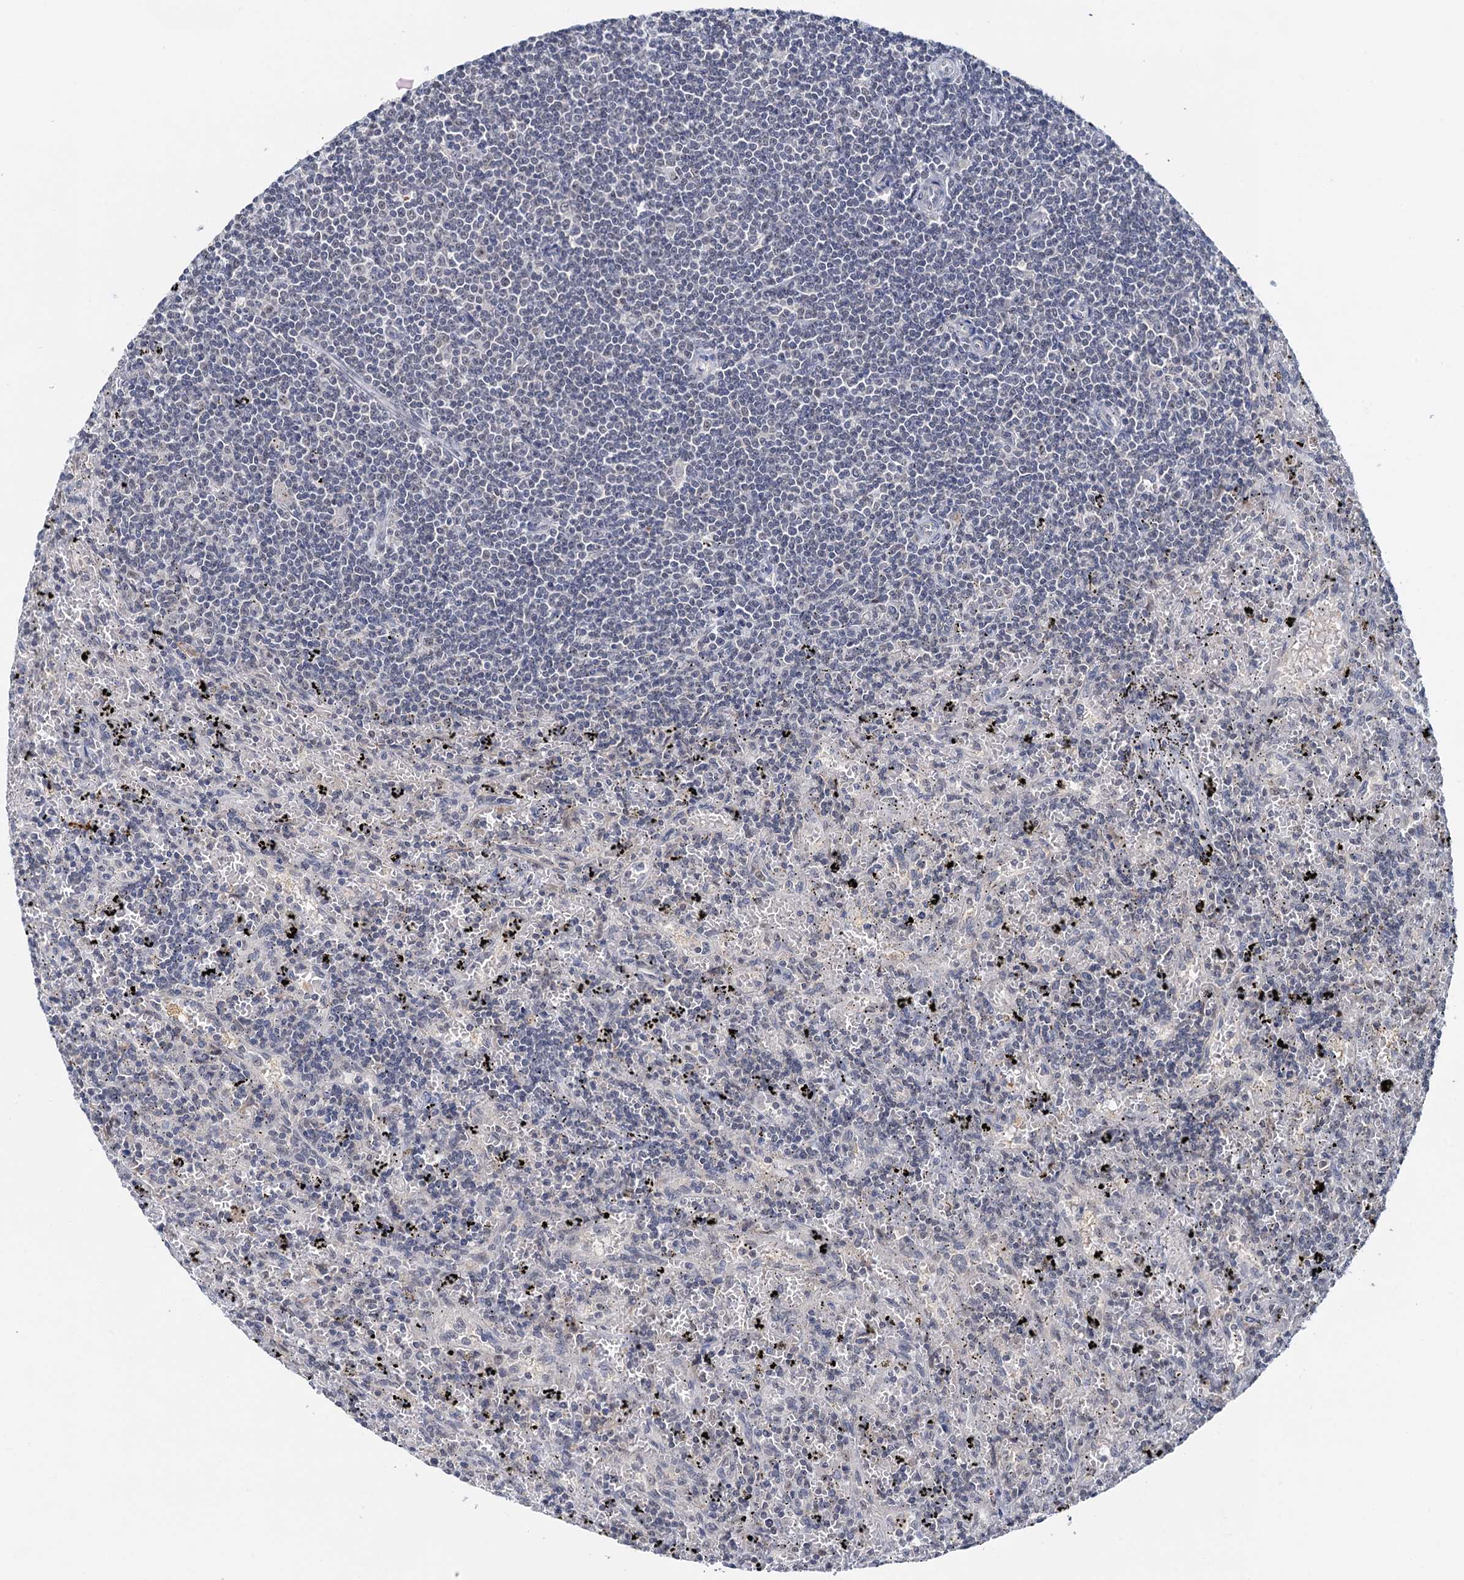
{"staining": {"intensity": "negative", "quantity": "none", "location": "none"}, "tissue": "lymphoma", "cell_type": "Tumor cells", "image_type": "cancer", "snomed": [{"axis": "morphology", "description": "Malignant lymphoma, non-Hodgkin's type, Low grade"}, {"axis": "topography", "description": "Spleen"}], "caption": "Micrograph shows no significant protein staining in tumor cells of lymphoma.", "gene": "NAT10", "patient": {"sex": "male", "age": 76}}